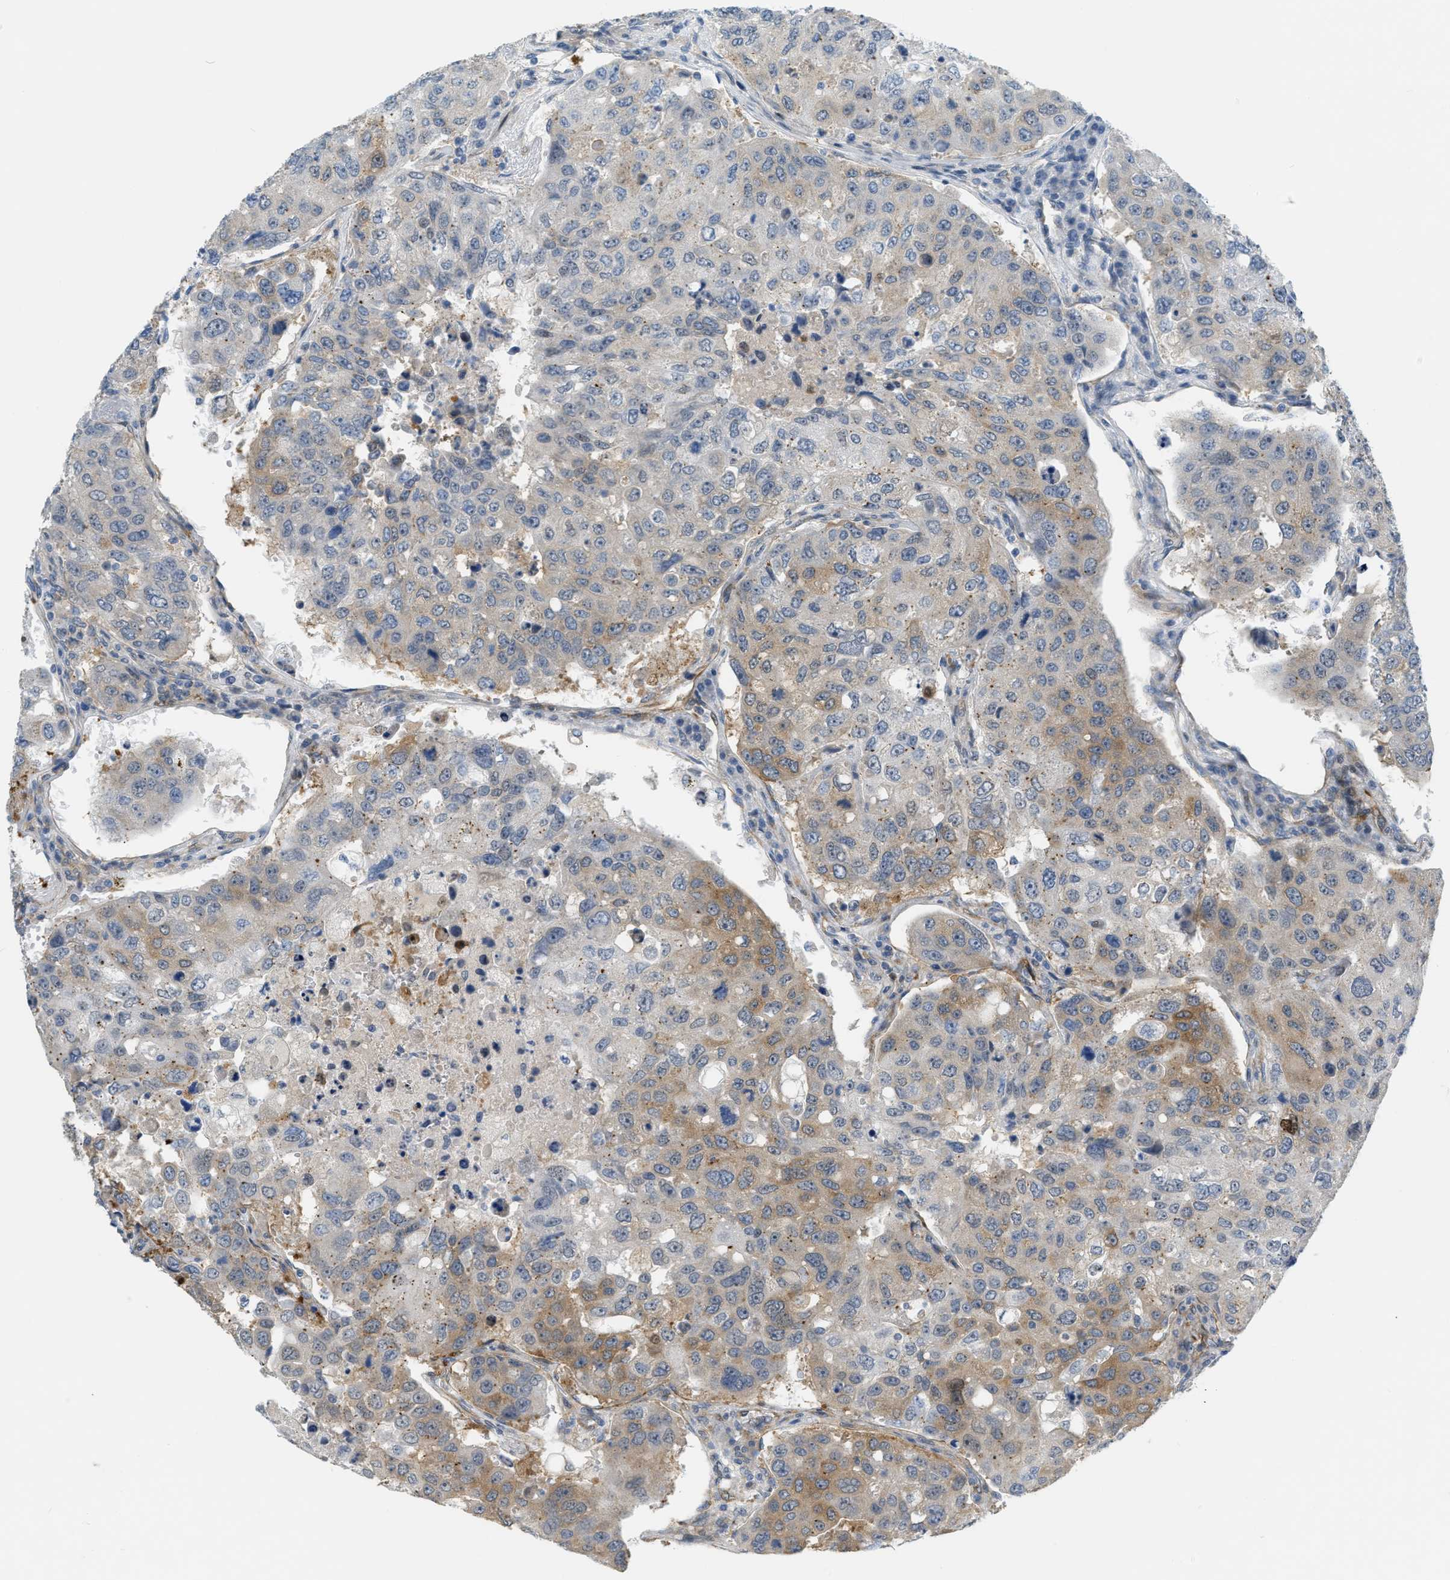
{"staining": {"intensity": "moderate", "quantity": "25%-75%", "location": "cytoplasmic/membranous"}, "tissue": "urothelial cancer", "cell_type": "Tumor cells", "image_type": "cancer", "snomed": [{"axis": "morphology", "description": "Urothelial carcinoma, High grade"}, {"axis": "topography", "description": "Lymph node"}, {"axis": "topography", "description": "Urinary bladder"}], "caption": "This photomicrograph exhibits immunohistochemistry staining of urothelial carcinoma (high-grade), with medium moderate cytoplasmic/membranous staining in approximately 25%-75% of tumor cells.", "gene": "ZNF408", "patient": {"sex": "male", "age": 51}}